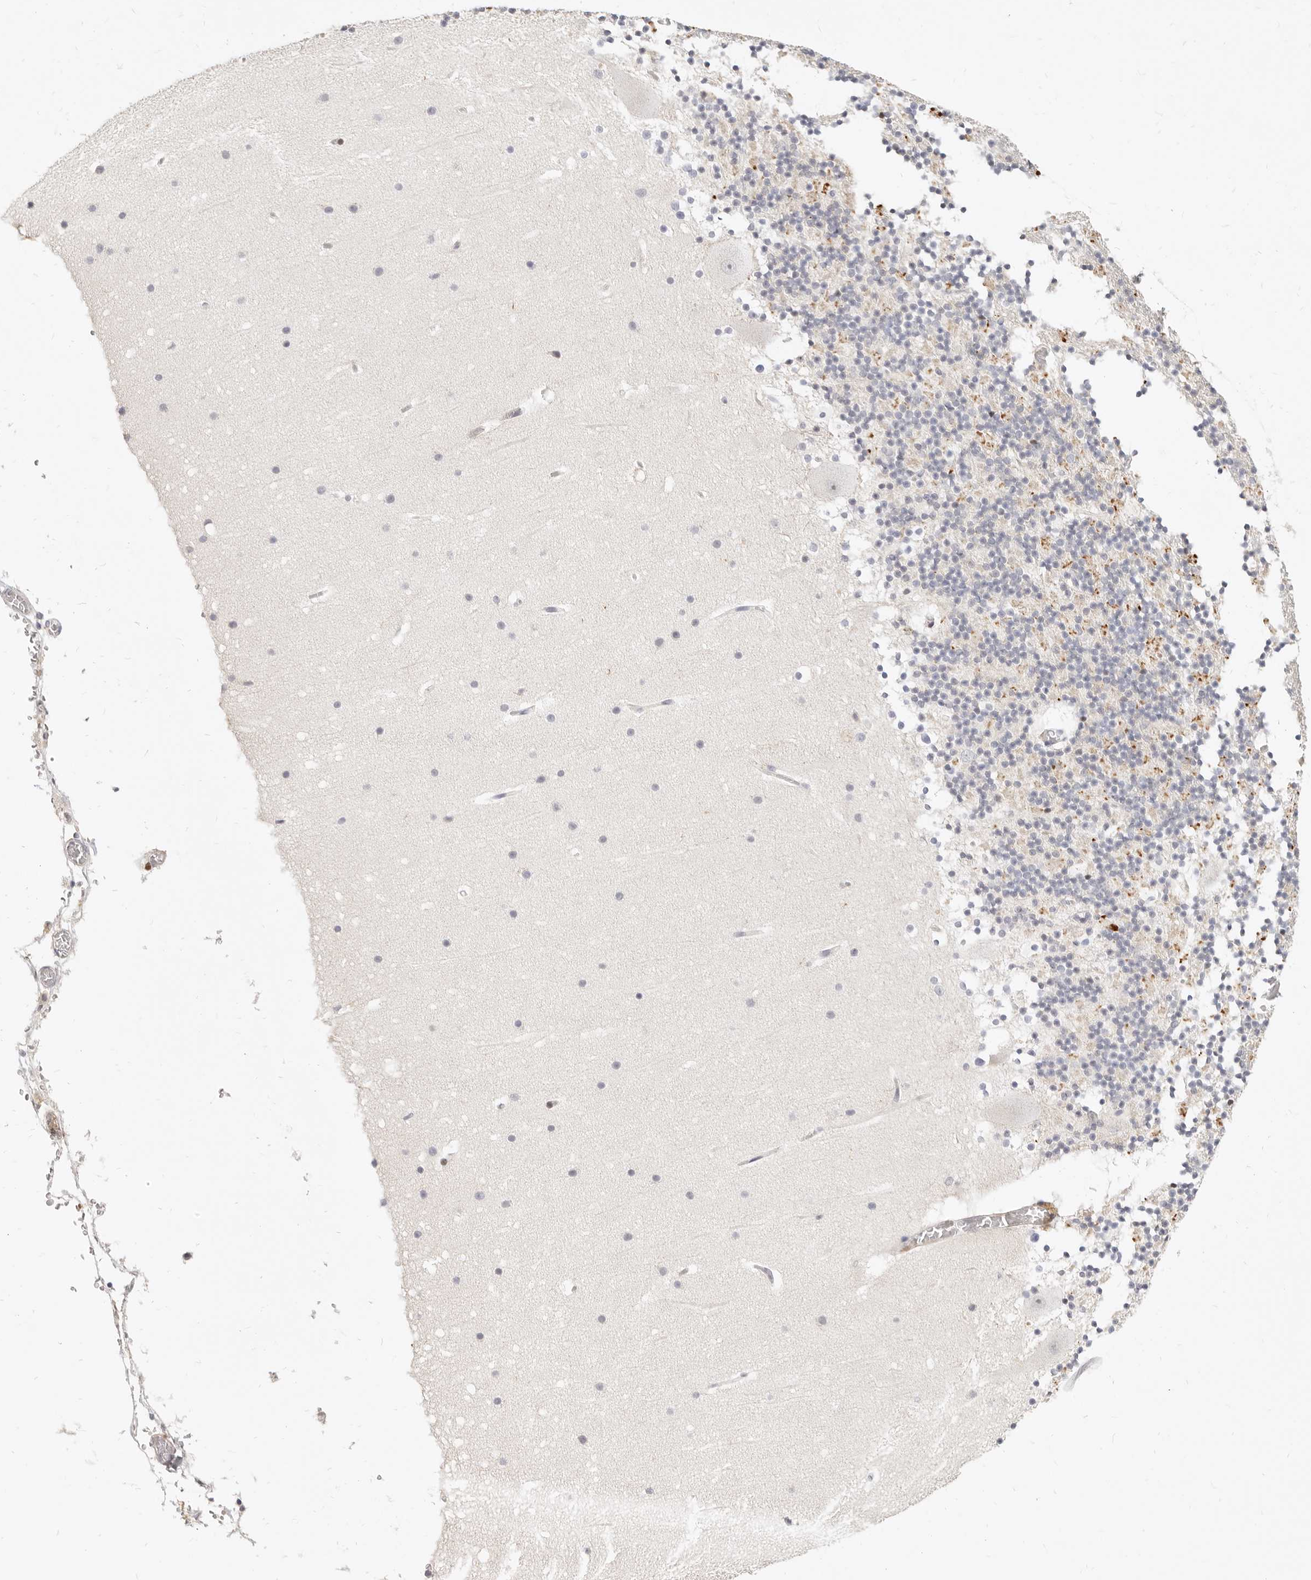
{"staining": {"intensity": "moderate", "quantity": "<25%", "location": "cytoplasmic/membranous"}, "tissue": "cerebellum", "cell_type": "Cells in granular layer", "image_type": "normal", "snomed": [{"axis": "morphology", "description": "Normal tissue, NOS"}, {"axis": "topography", "description": "Cerebellum"}], "caption": "Immunohistochemistry staining of unremarkable cerebellum, which shows low levels of moderate cytoplasmic/membranous expression in approximately <25% of cells in granular layer indicating moderate cytoplasmic/membranous protein positivity. The staining was performed using DAB (3,3'-diaminobenzidine) (brown) for protein detection and nuclei were counterstained in hematoxylin (blue).", "gene": "LTB4R2", "patient": {"sex": "male", "age": 57}}